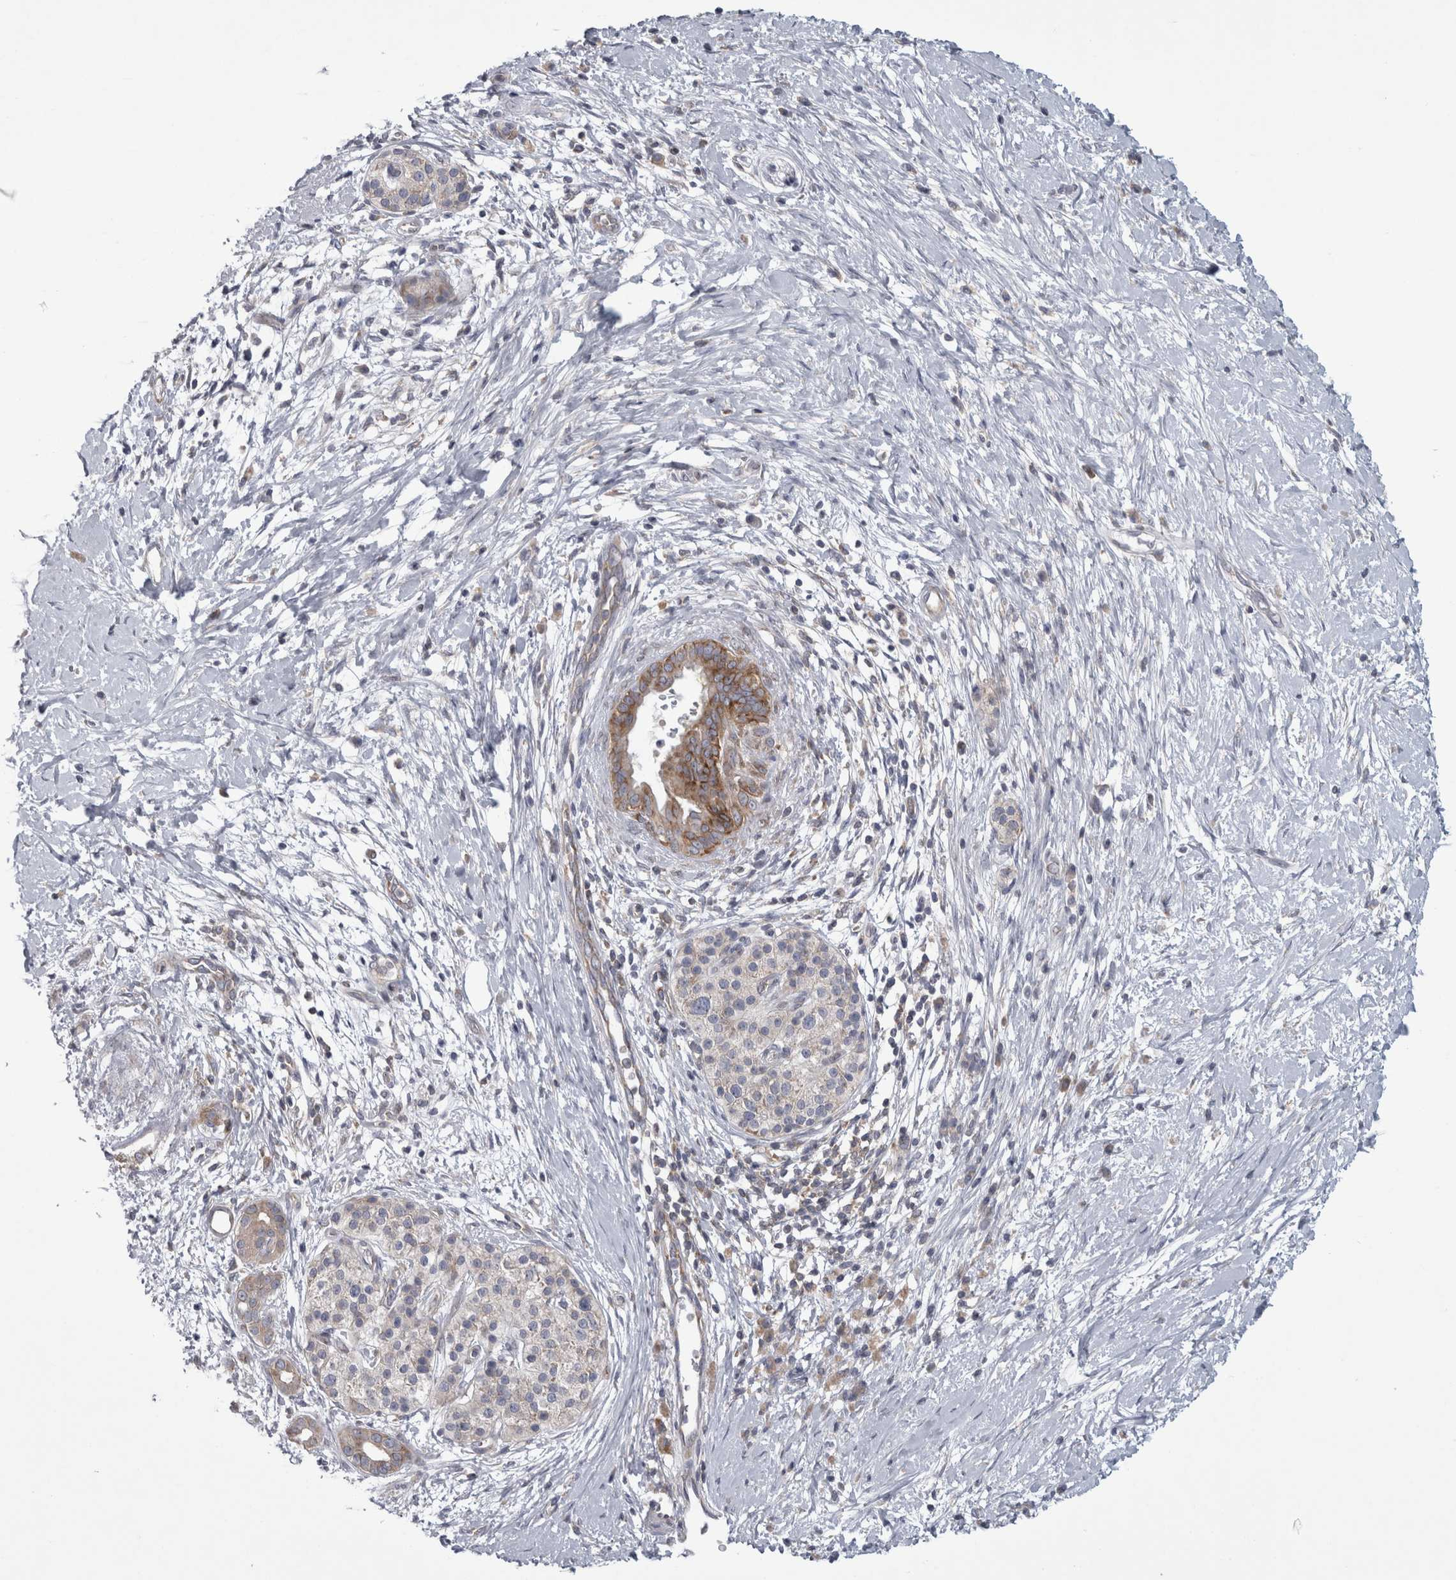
{"staining": {"intensity": "moderate", "quantity": ">75%", "location": "cytoplasmic/membranous"}, "tissue": "pancreatic cancer", "cell_type": "Tumor cells", "image_type": "cancer", "snomed": [{"axis": "morphology", "description": "Adenocarcinoma, NOS"}, {"axis": "topography", "description": "Pancreas"}], "caption": "Immunohistochemistry (IHC) (DAB (3,3'-diaminobenzidine)) staining of human pancreatic cancer (adenocarcinoma) shows moderate cytoplasmic/membranous protein positivity in about >75% of tumor cells.", "gene": "PRRC2C", "patient": {"sex": "male", "age": 58}}